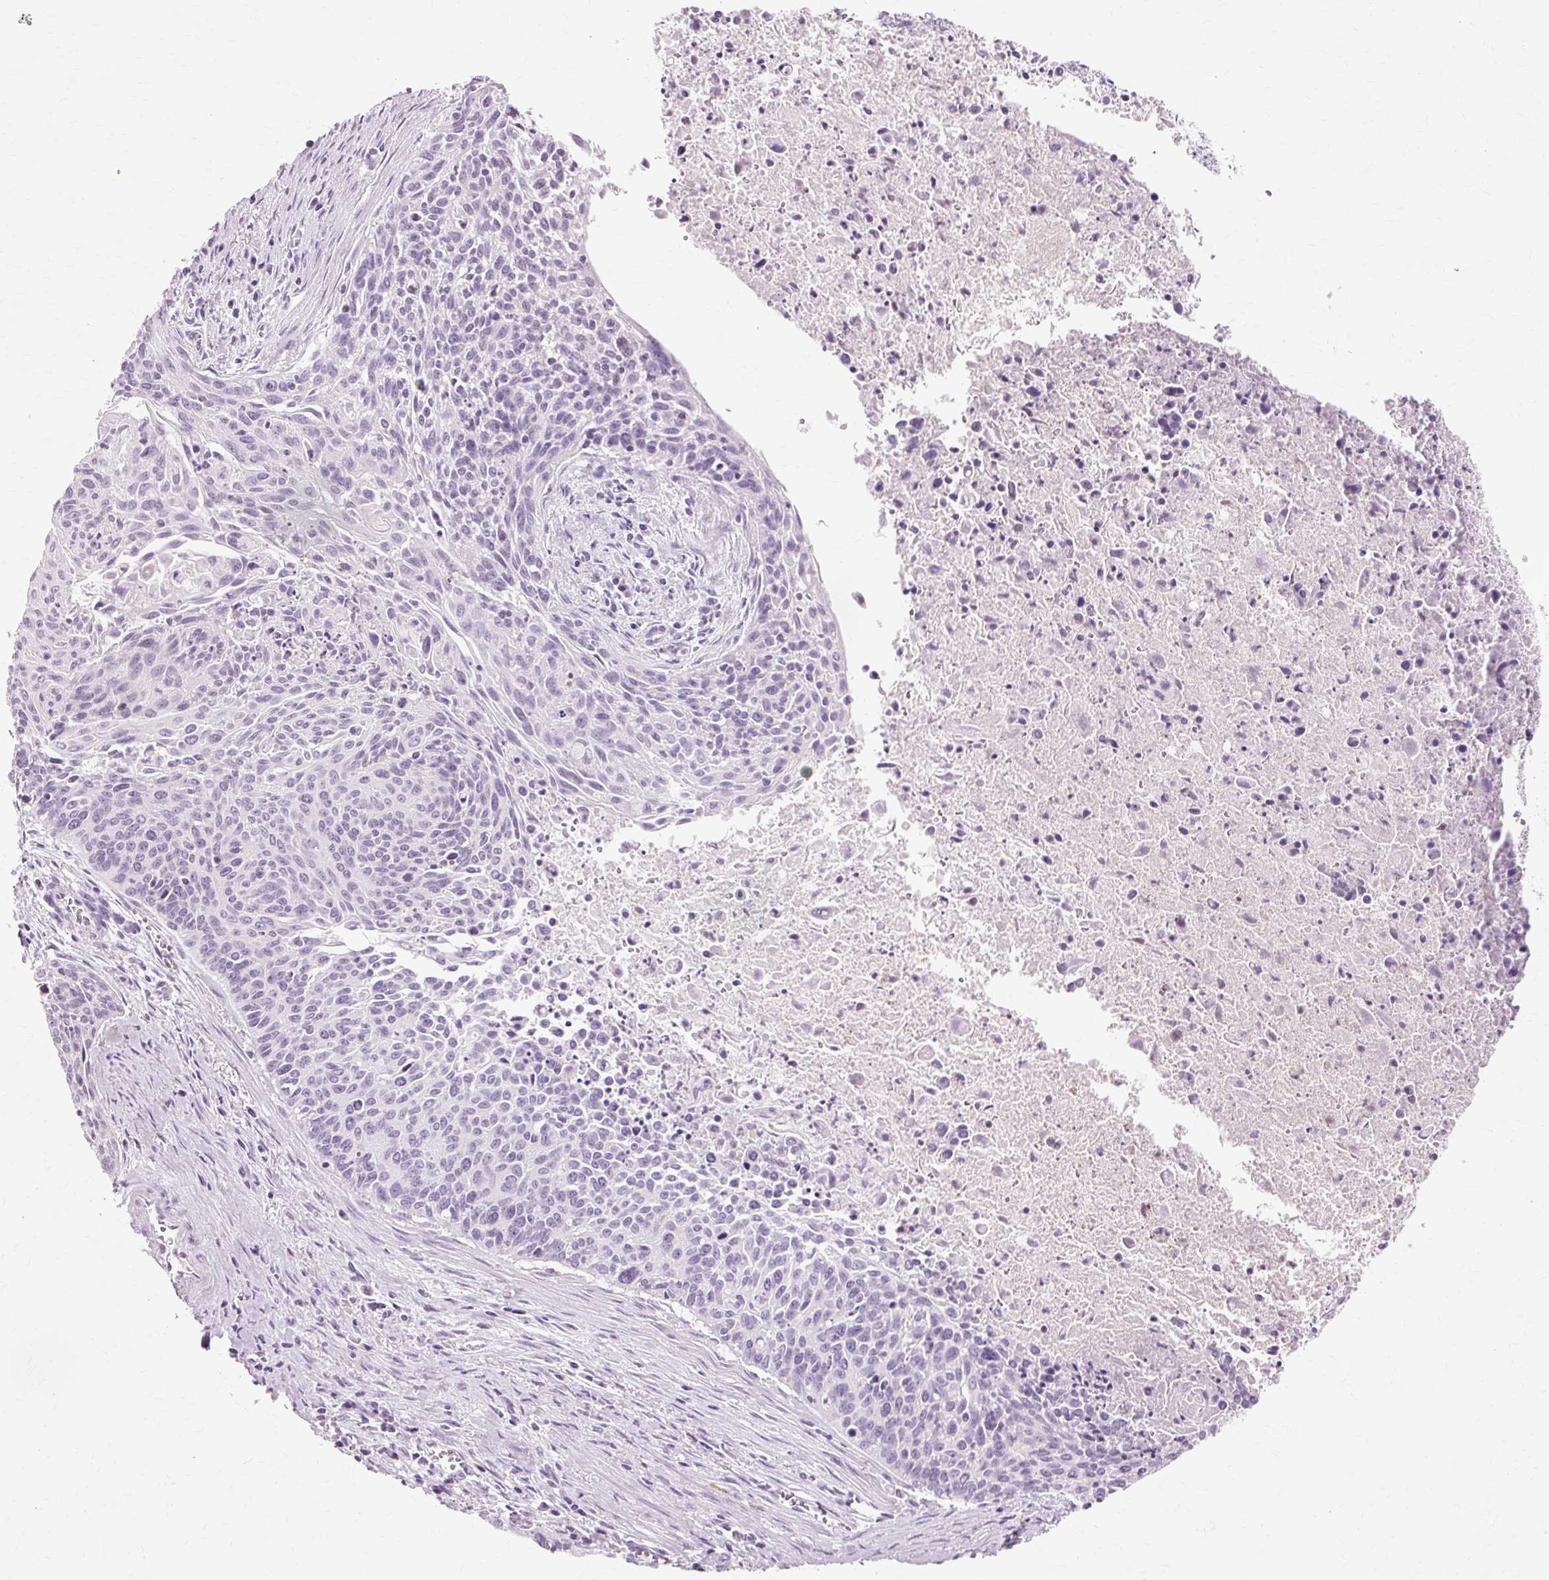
{"staining": {"intensity": "negative", "quantity": "none", "location": "none"}, "tissue": "cervical cancer", "cell_type": "Tumor cells", "image_type": "cancer", "snomed": [{"axis": "morphology", "description": "Squamous cell carcinoma, NOS"}, {"axis": "topography", "description": "Cervix"}], "caption": "This is a histopathology image of IHC staining of cervical cancer (squamous cell carcinoma), which shows no positivity in tumor cells.", "gene": "VN1R2", "patient": {"sex": "female", "age": 55}}